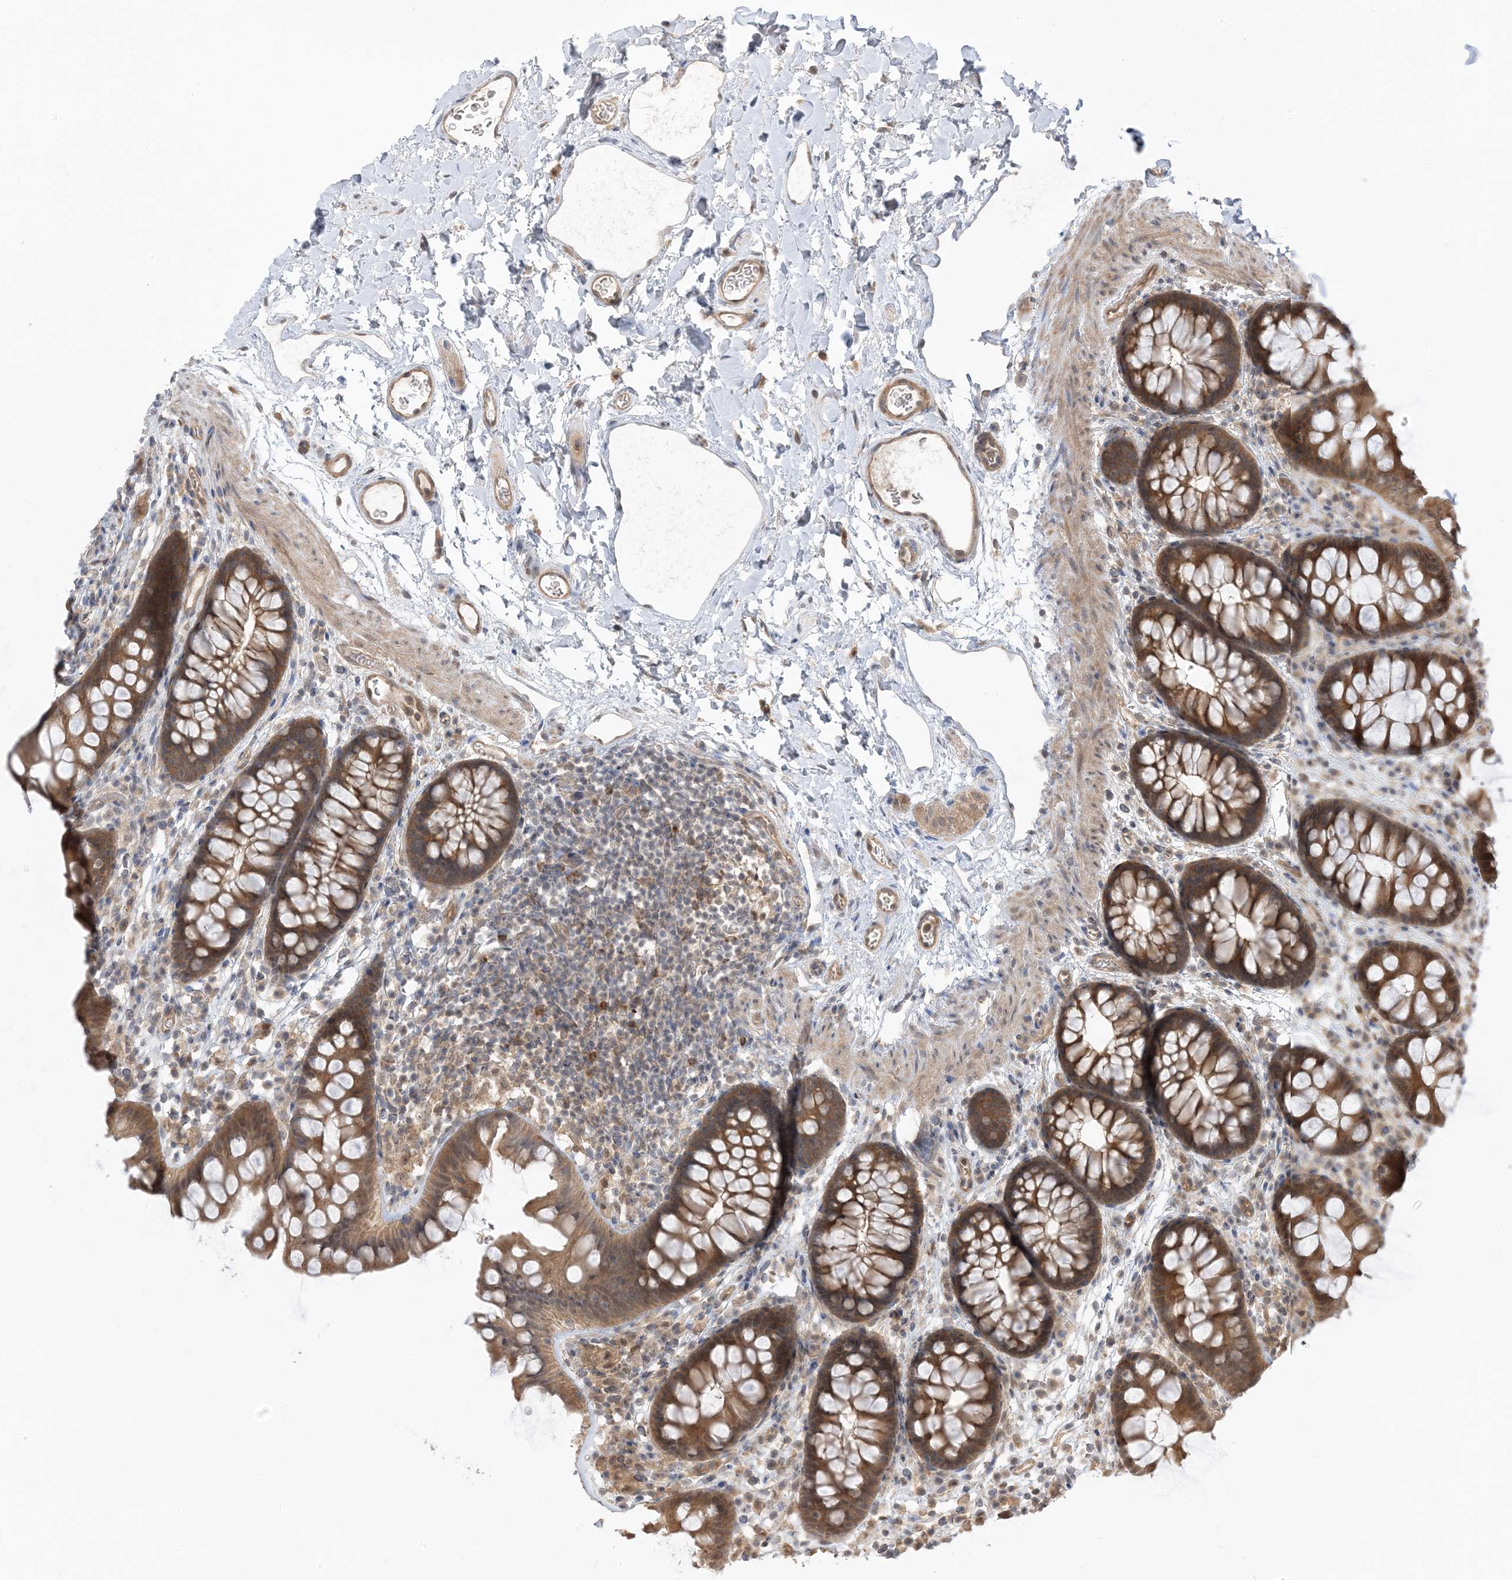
{"staining": {"intensity": "moderate", "quantity": ">75%", "location": "cytoplasmic/membranous"}, "tissue": "colon", "cell_type": "Endothelial cells", "image_type": "normal", "snomed": [{"axis": "morphology", "description": "Normal tissue, NOS"}, {"axis": "topography", "description": "Colon"}], "caption": "A high-resolution histopathology image shows immunohistochemistry (IHC) staining of unremarkable colon, which shows moderate cytoplasmic/membranous expression in approximately >75% of endothelial cells.", "gene": "WDR26", "patient": {"sex": "female", "age": 62}}